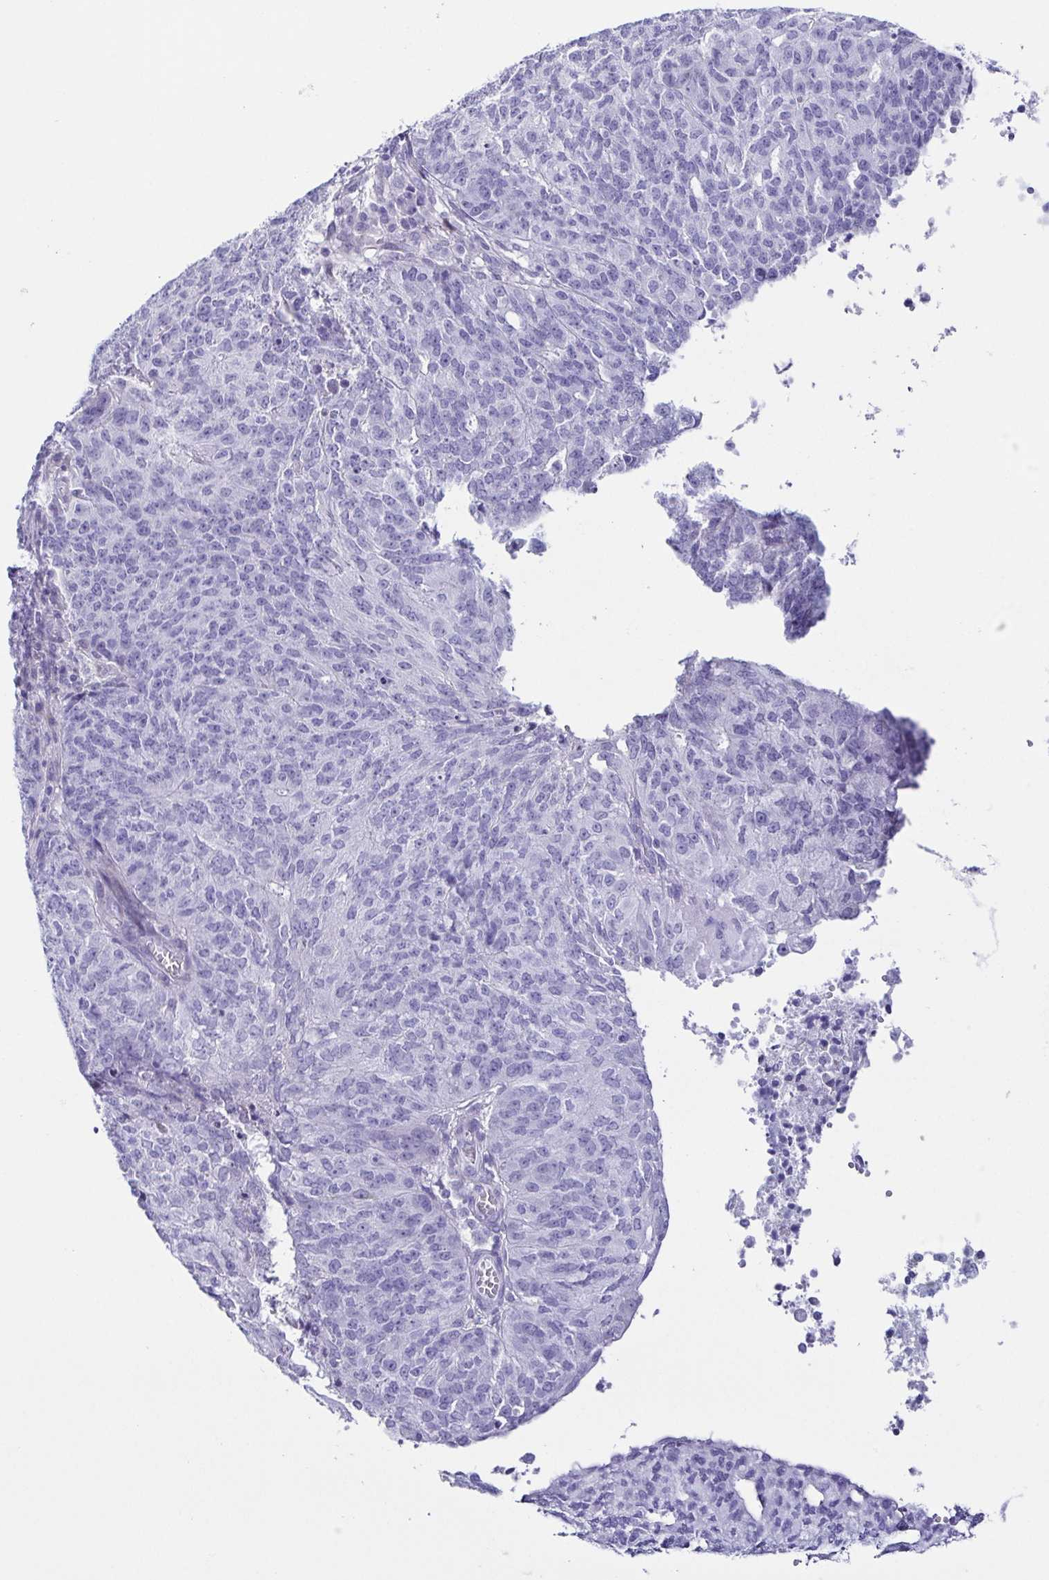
{"staining": {"intensity": "negative", "quantity": "none", "location": "none"}, "tissue": "endometrial cancer", "cell_type": "Tumor cells", "image_type": "cancer", "snomed": [{"axis": "morphology", "description": "Adenocarcinoma, NOS"}, {"axis": "topography", "description": "Endometrium"}], "caption": "DAB immunohistochemical staining of human endometrial cancer (adenocarcinoma) demonstrates no significant positivity in tumor cells. Brightfield microscopy of immunohistochemistry stained with DAB (brown) and hematoxylin (blue), captured at high magnification.", "gene": "TNNT2", "patient": {"sex": "female", "age": 82}}